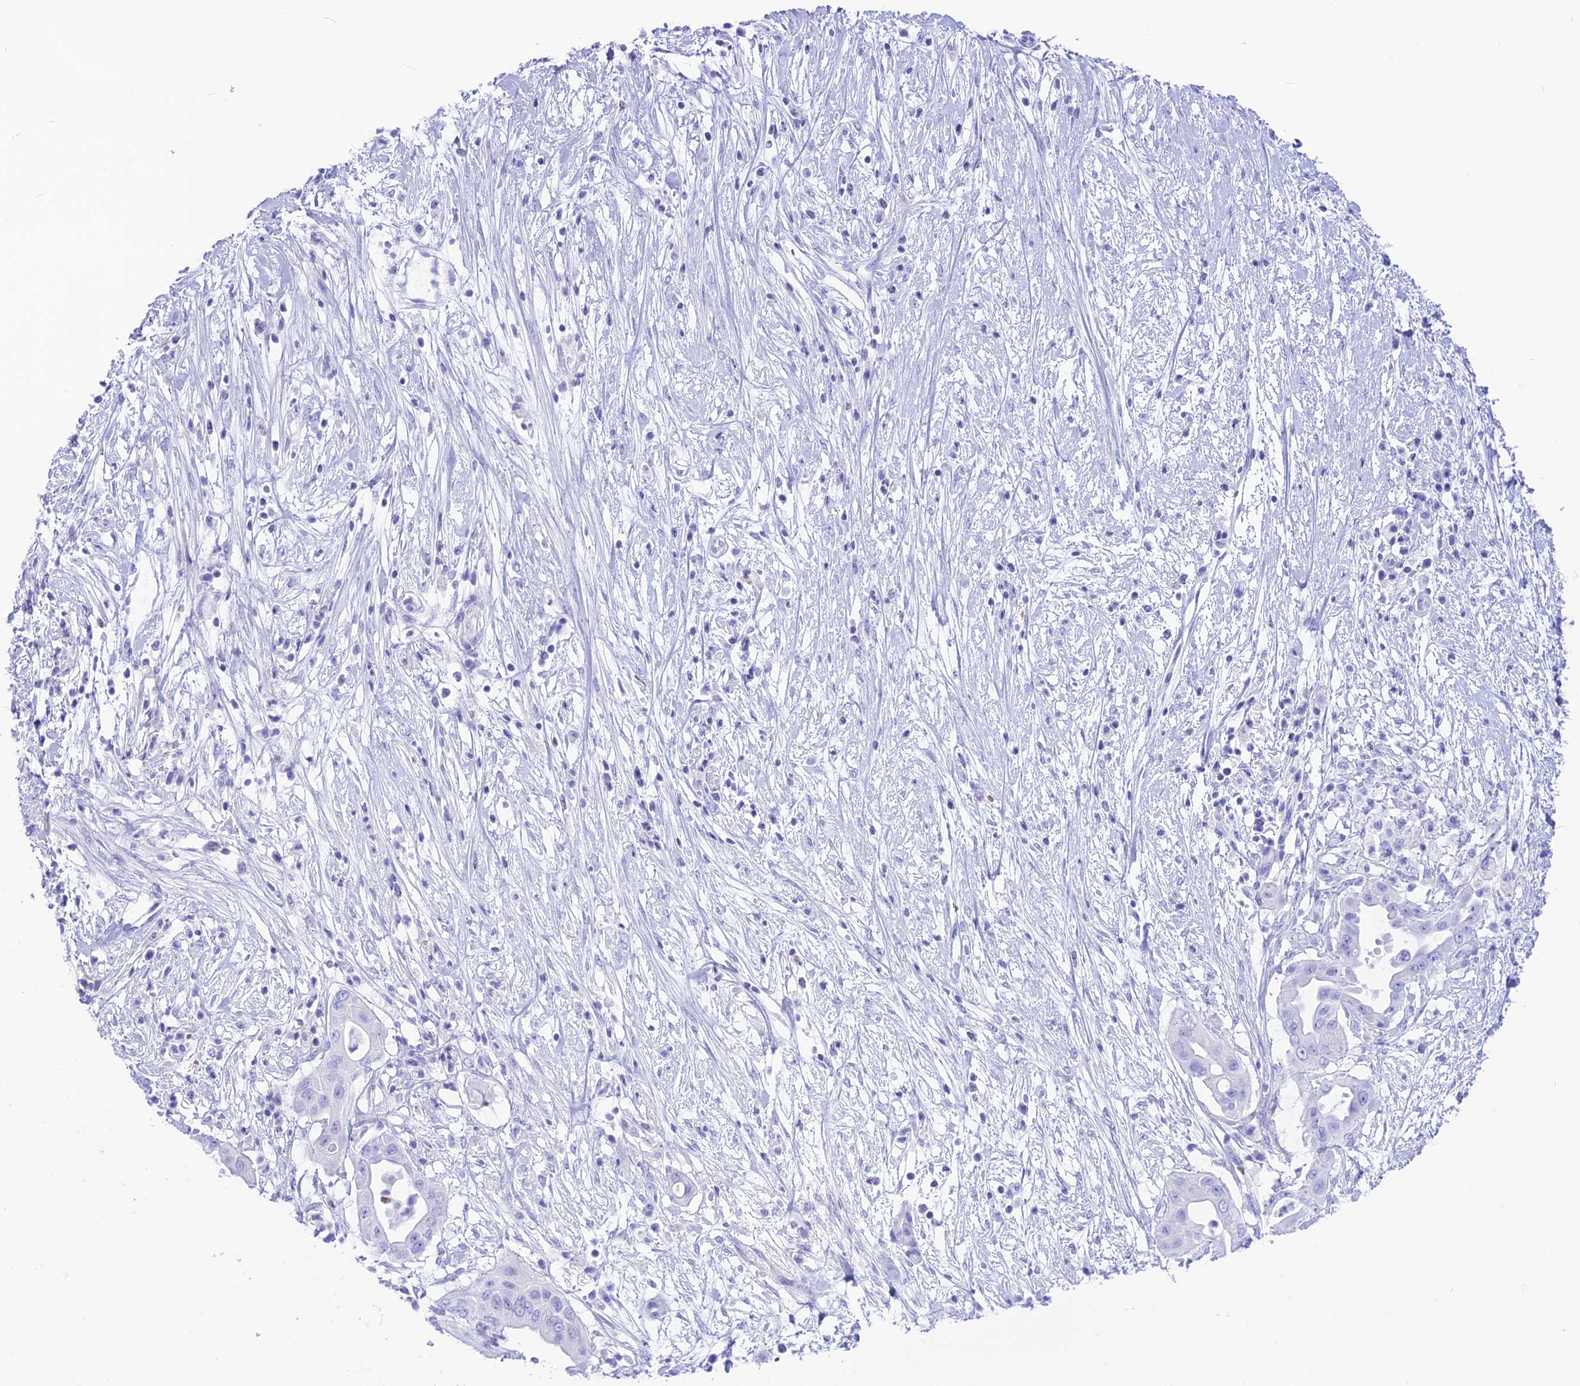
{"staining": {"intensity": "negative", "quantity": "none", "location": "none"}, "tissue": "pancreatic cancer", "cell_type": "Tumor cells", "image_type": "cancer", "snomed": [{"axis": "morphology", "description": "Adenocarcinoma, NOS"}, {"axis": "topography", "description": "Pancreas"}], "caption": "A micrograph of human pancreatic adenocarcinoma is negative for staining in tumor cells. (DAB (3,3'-diaminobenzidine) immunohistochemistry (IHC) visualized using brightfield microscopy, high magnification).", "gene": "GLYATL1", "patient": {"sex": "male", "age": 68}}